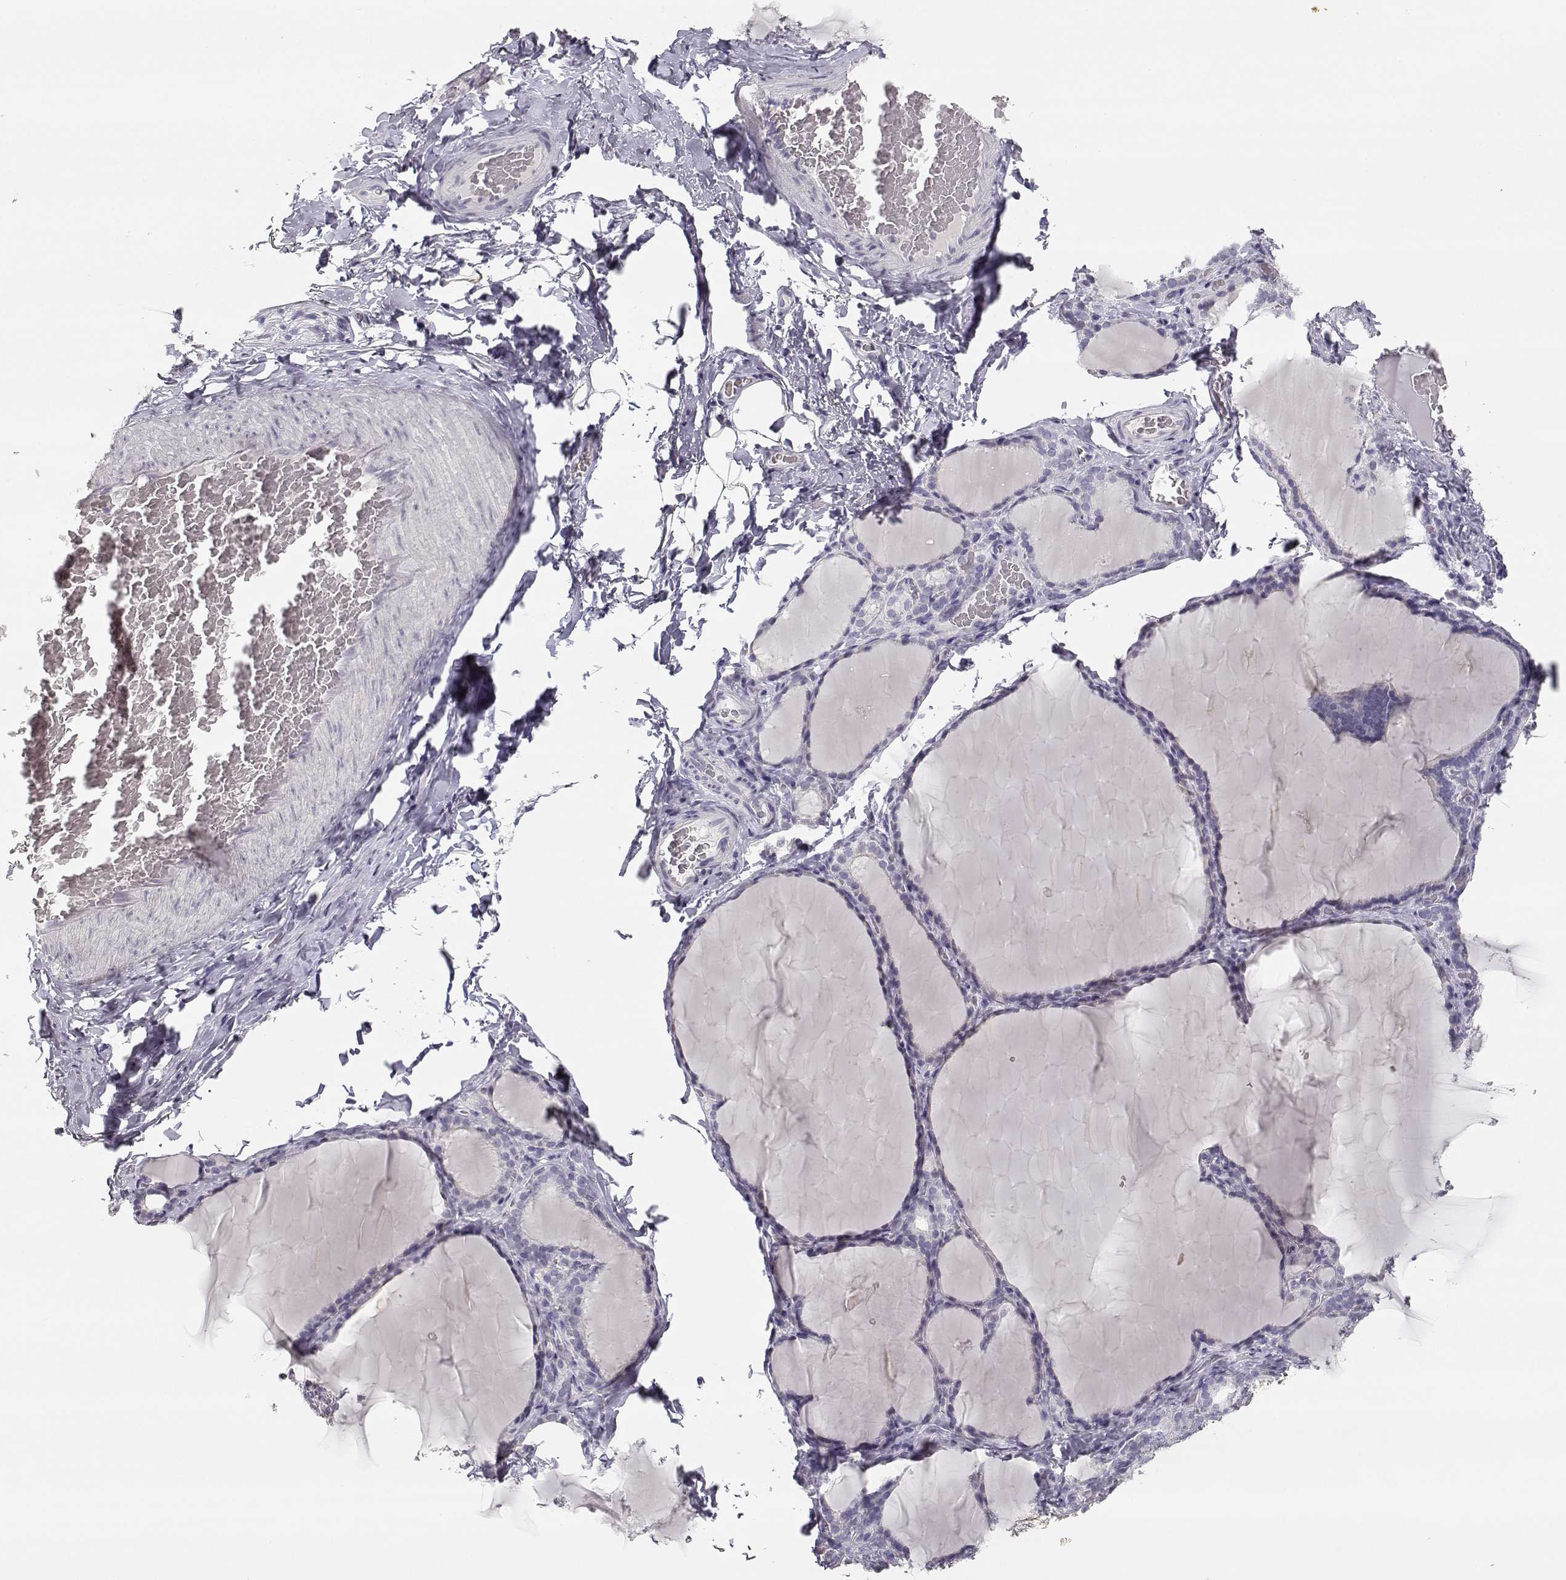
{"staining": {"intensity": "negative", "quantity": "none", "location": "none"}, "tissue": "thyroid gland", "cell_type": "Glandular cells", "image_type": "normal", "snomed": [{"axis": "morphology", "description": "Normal tissue, NOS"}, {"axis": "morphology", "description": "Hyperplasia, NOS"}, {"axis": "topography", "description": "Thyroid gland"}], "caption": "Immunohistochemistry (IHC) image of benign thyroid gland stained for a protein (brown), which reveals no positivity in glandular cells.", "gene": "TKTL1", "patient": {"sex": "female", "age": 27}}